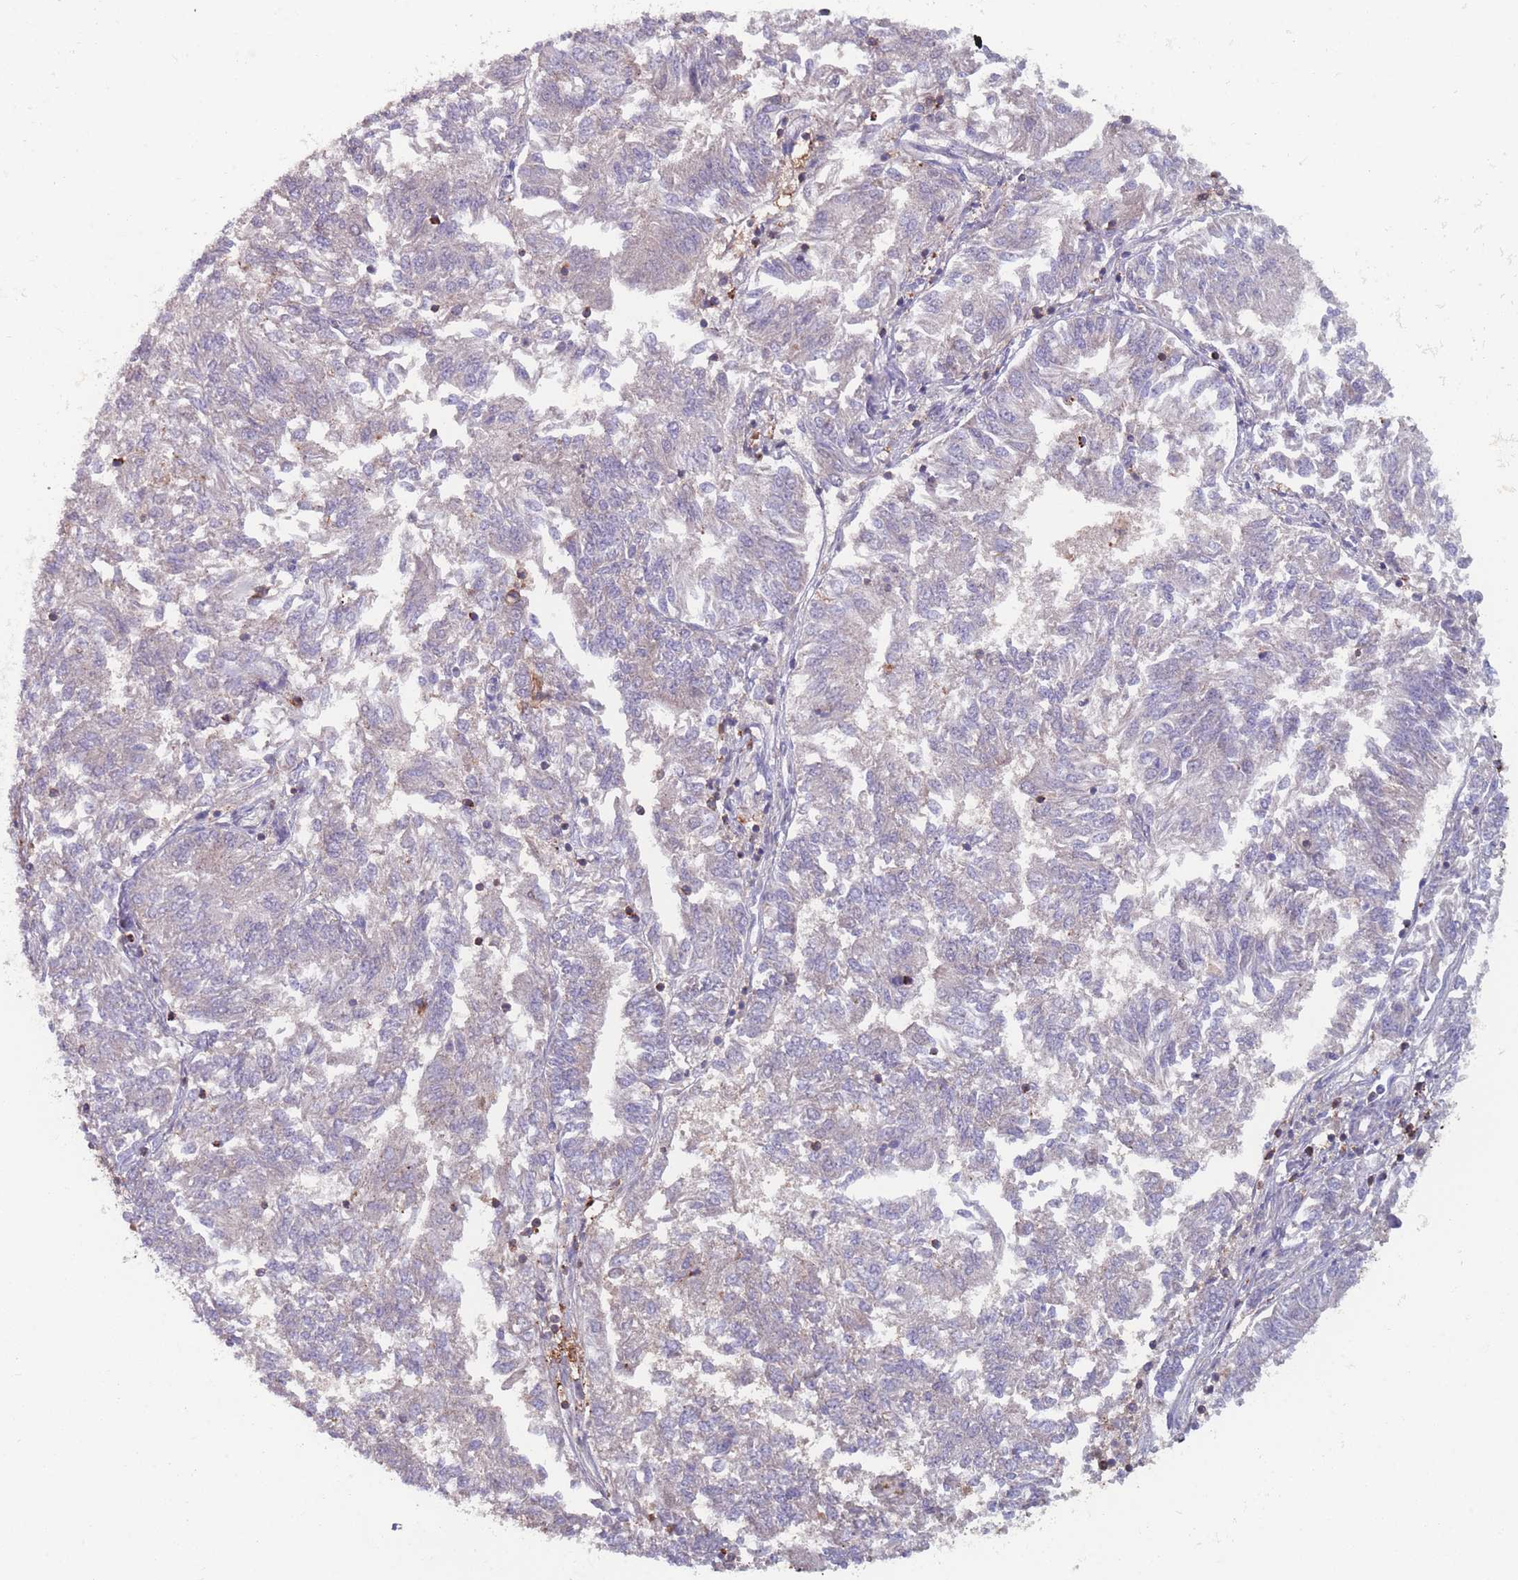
{"staining": {"intensity": "negative", "quantity": "none", "location": "none"}, "tissue": "endometrial cancer", "cell_type": "Tumor cells", "image_type": "cancer", "snomed": [{"axis": "morphology", "description": "Adenocarcinoma, NOS"}, {"axis": "topography", "description": "Endometrium"}], "caption": "The image reveals no staining of tumor cells in endometrial cancer. (DAB IHC visualized using brightfield microscopy, high magnification).", "gene": "CD33", "patient": {"sex": "female", "age": 58}}